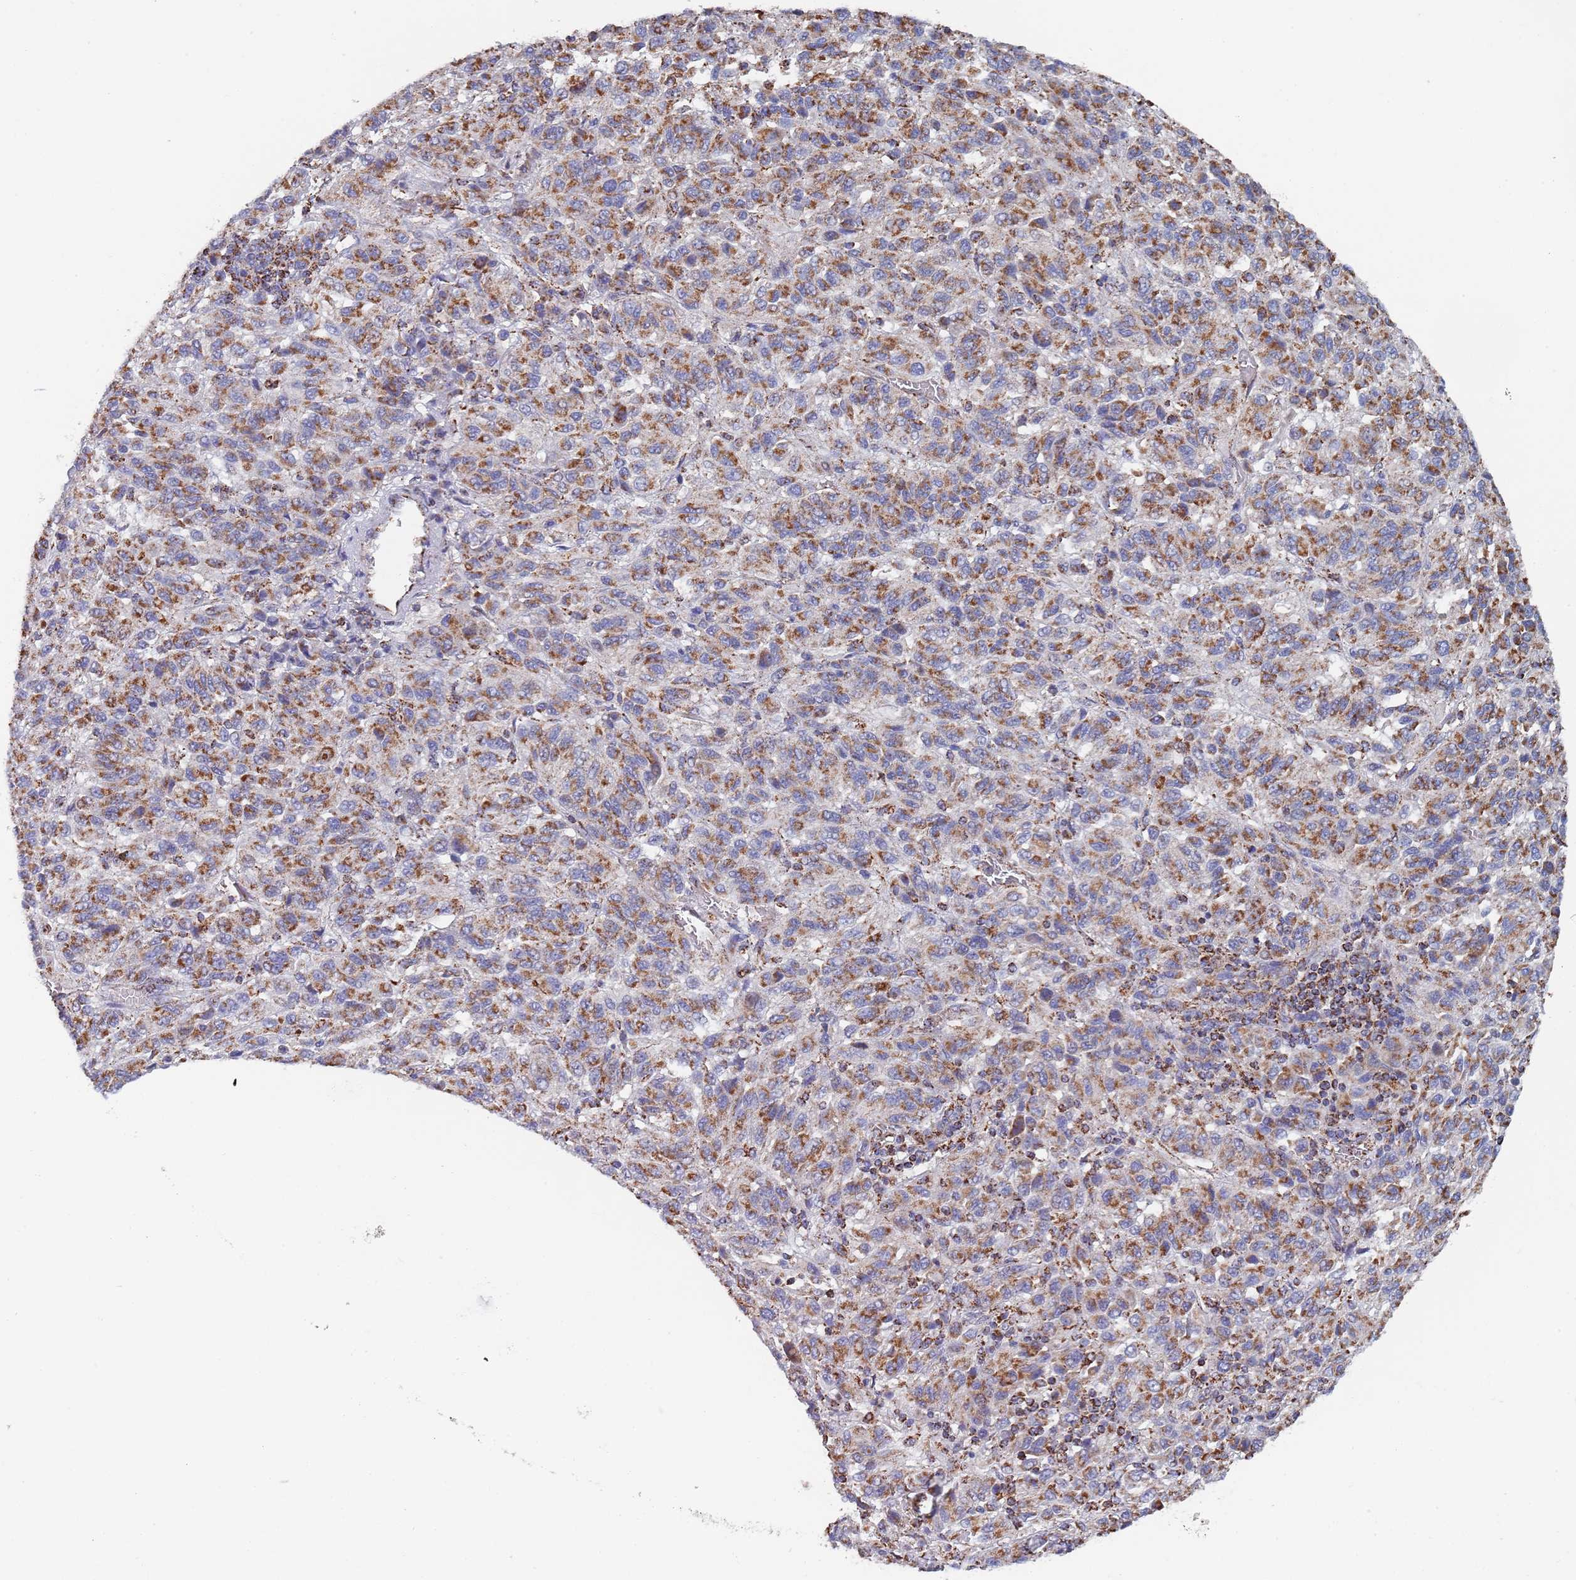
{"staining": {"intensity": "moderate", "quantity": ">75%", "location": "cytoplasmic/membranous"}, "tissue": "melanoma", "cell_type": "Tumor cells", "image_type": "cancer", "snomed": [{"axis": "morphology", "description": "Malignant melanoma, Metastatic site"}, {"axis": "topography", "description": "Lung"}], "caption": "Moderate cytoplasmic/membranous staining for a protein is appreciated in about >75% of tumor cells of melanoma using IHC.", "gene": "PGP", "patient": {"sex": "male", "age": 64}}